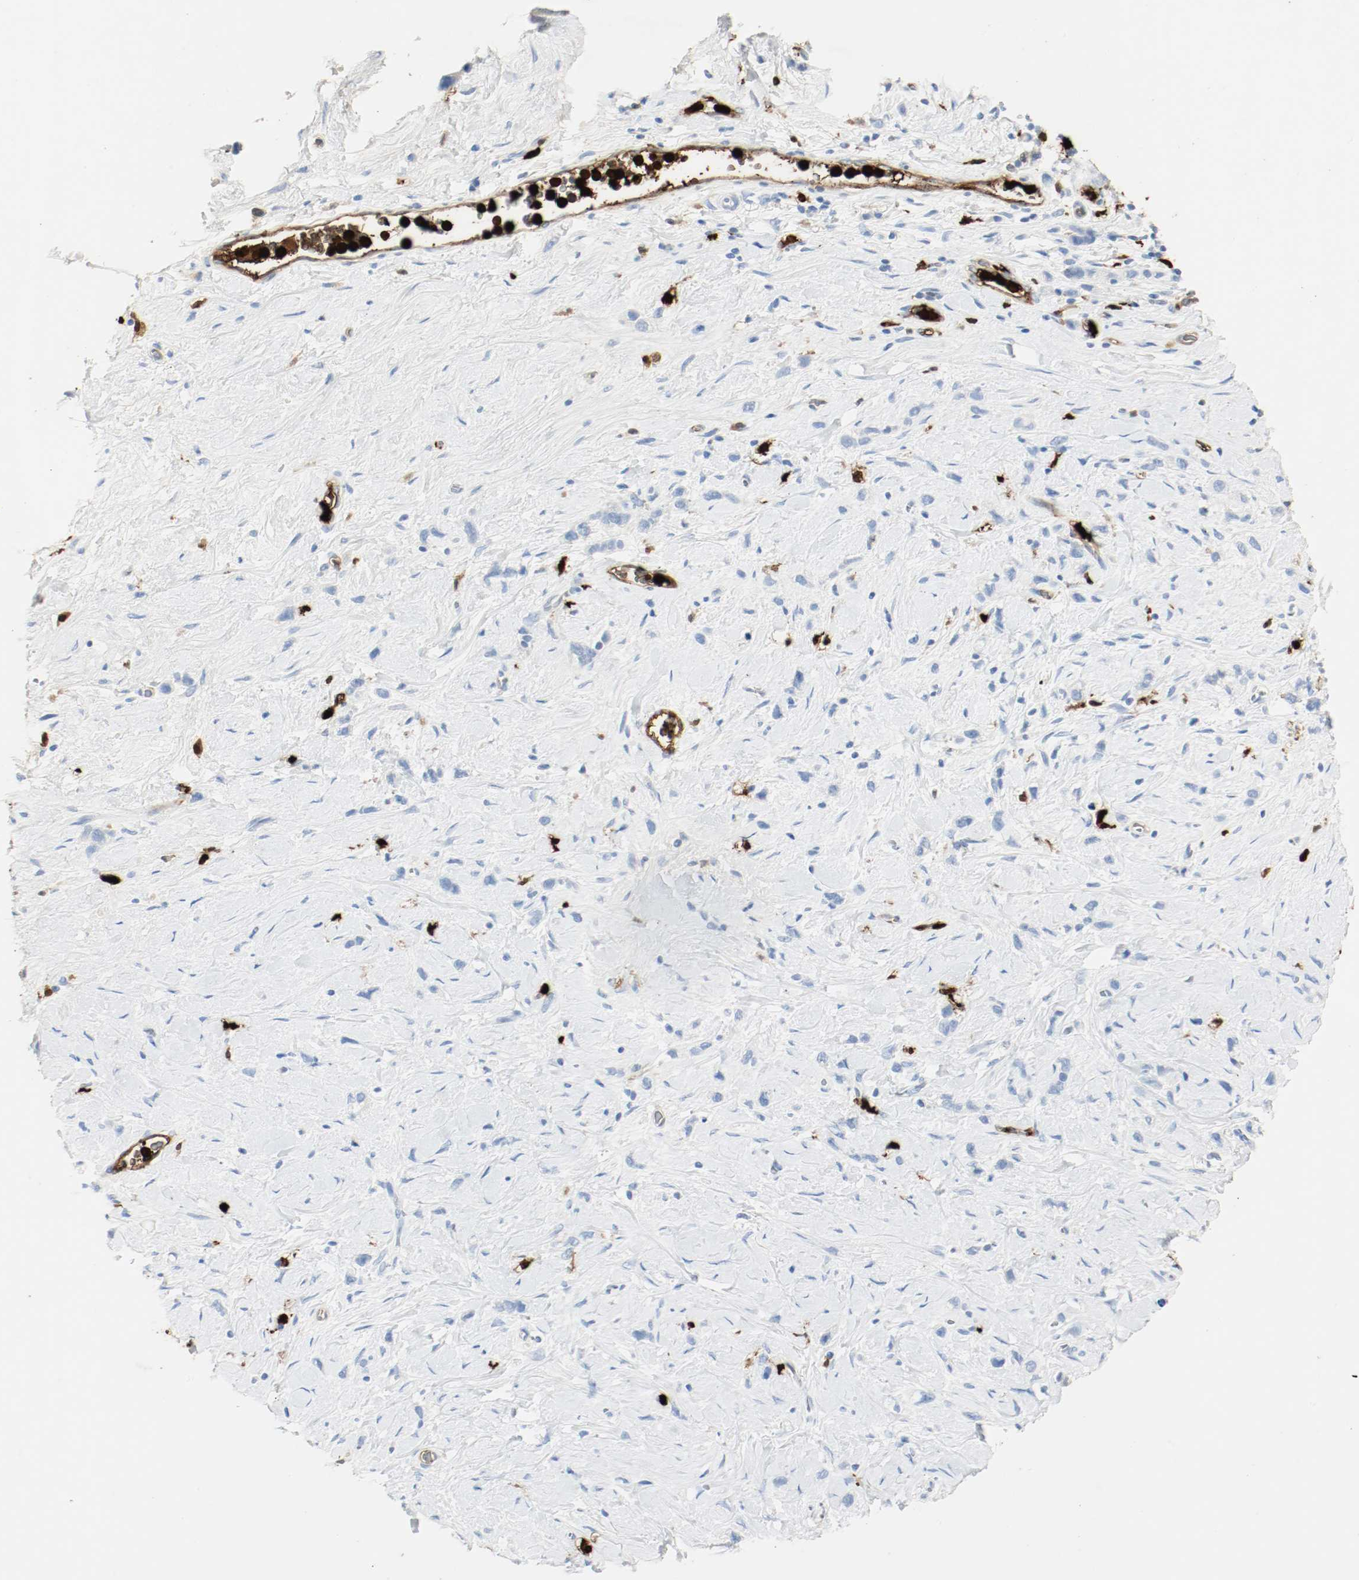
{"staining": {"intensity": "negative", "quantity": "none", "location": "none"}, "tissue": "stomach cancer", "cell_type": "Tumor cells", "image_type": "cancer", "snomed": [{"axis": "morphology", "description": "Normal tissue, NOS"}, {"axis": "morphology", "description": "Adenocarcinoma, NOS"}, {"axis": "morphology", "description": "Adenocarcinoma, High grade"}, {"axis": "topography", "description": "Stomach, upper"}, {"axis": "topography", "description": "Stomach"}], "caption": "A high-resolution photomicrograph shows IHC staining of stomach adenocarcinoma, which demonstrates no significant expression in tumor cells.", "gene": "S100A9", "patient": {"sex": "female", "age": 65}}